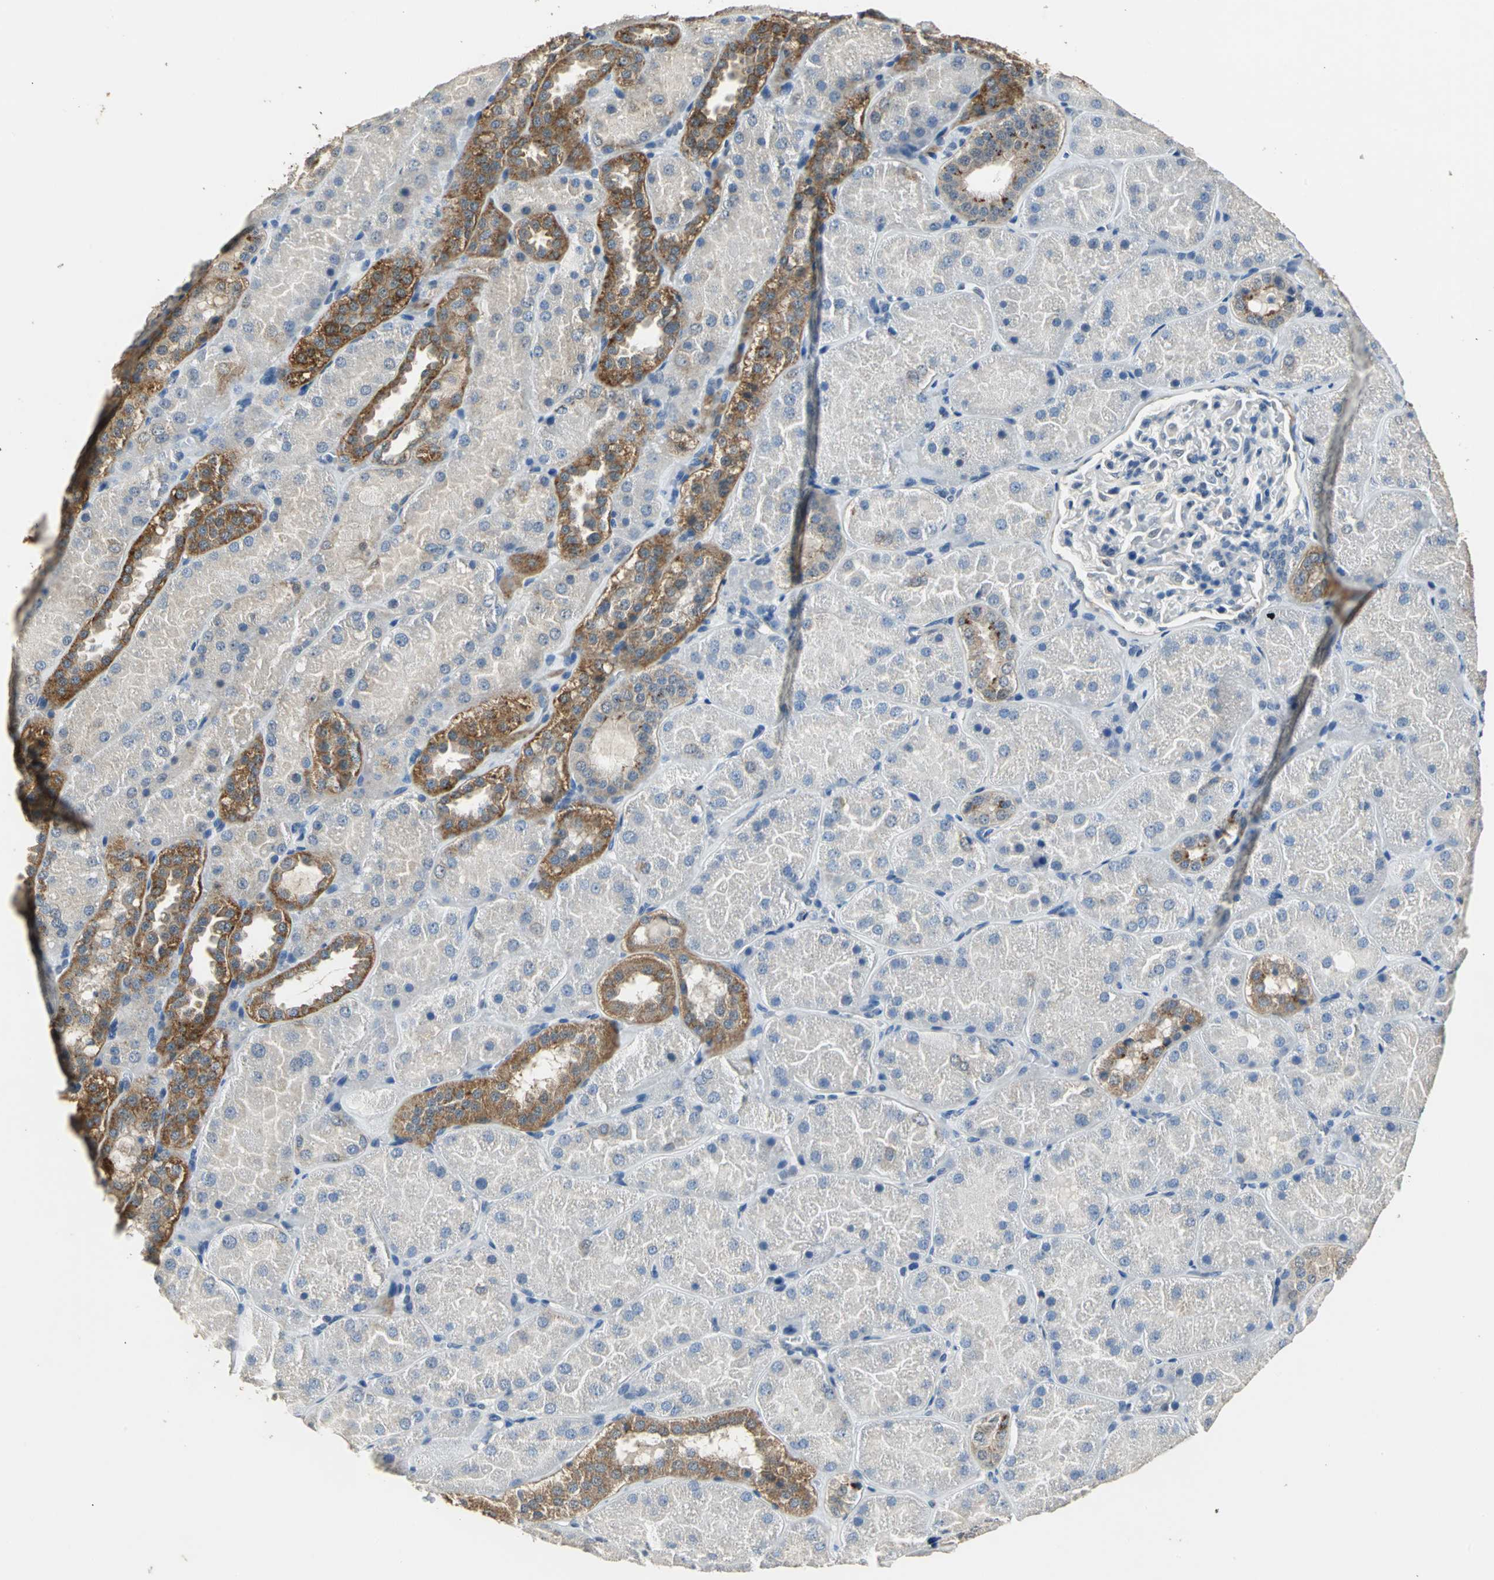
{"staining": {"intensity": "negative", "quantity": "none", "location": "none"}, "tissue": "kidney", "cell_type": "Cells in glomeruli", "image_type": "normal", "snomed": [{"axis": "morphology", "description": "Normal tissue, NOS"}, {"axis": "topography", "description": "Kidney"}], "caption": "This is an immunohistochemistry histopathology image of benign kidney. There is no positivity in cells in glomeruli.", "gene": "OCLN", "patient": {"sex": "male", "age": 28}}